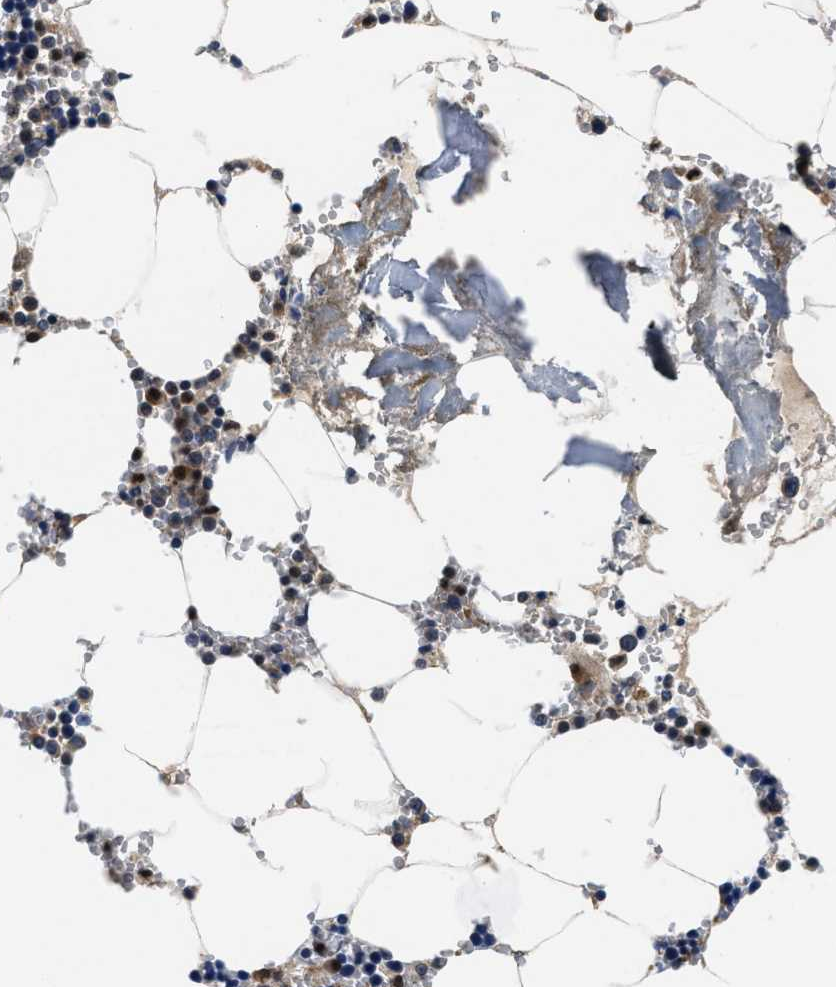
{"staining": {"intensity": "moderate", "quantity": "<25%", "location": "cytoplasmic/membranous"}, "tissue": "bone marrow", "cell_type": "Hematopoietic cells", "image_type": "normal", "snomed": [{"axis": "morphology", "description": "Normal tissue, NOS"}, {"axis": "topography", "description": "Bone marrow"}], "caption": "DAB immunohistochemical staining of unremarkable bone marrow demonstrates moderate cytoplasmic/membranous protein staining in about <25% of hematopoietic cells. The staining was performed using DAB to visualize the protein expression in brown, while the nuclei were stained in blue with hematoxylin (Magnification: 20x).", "gene": "PHPT1", "patient": {"sex": "male", "age": 70}}